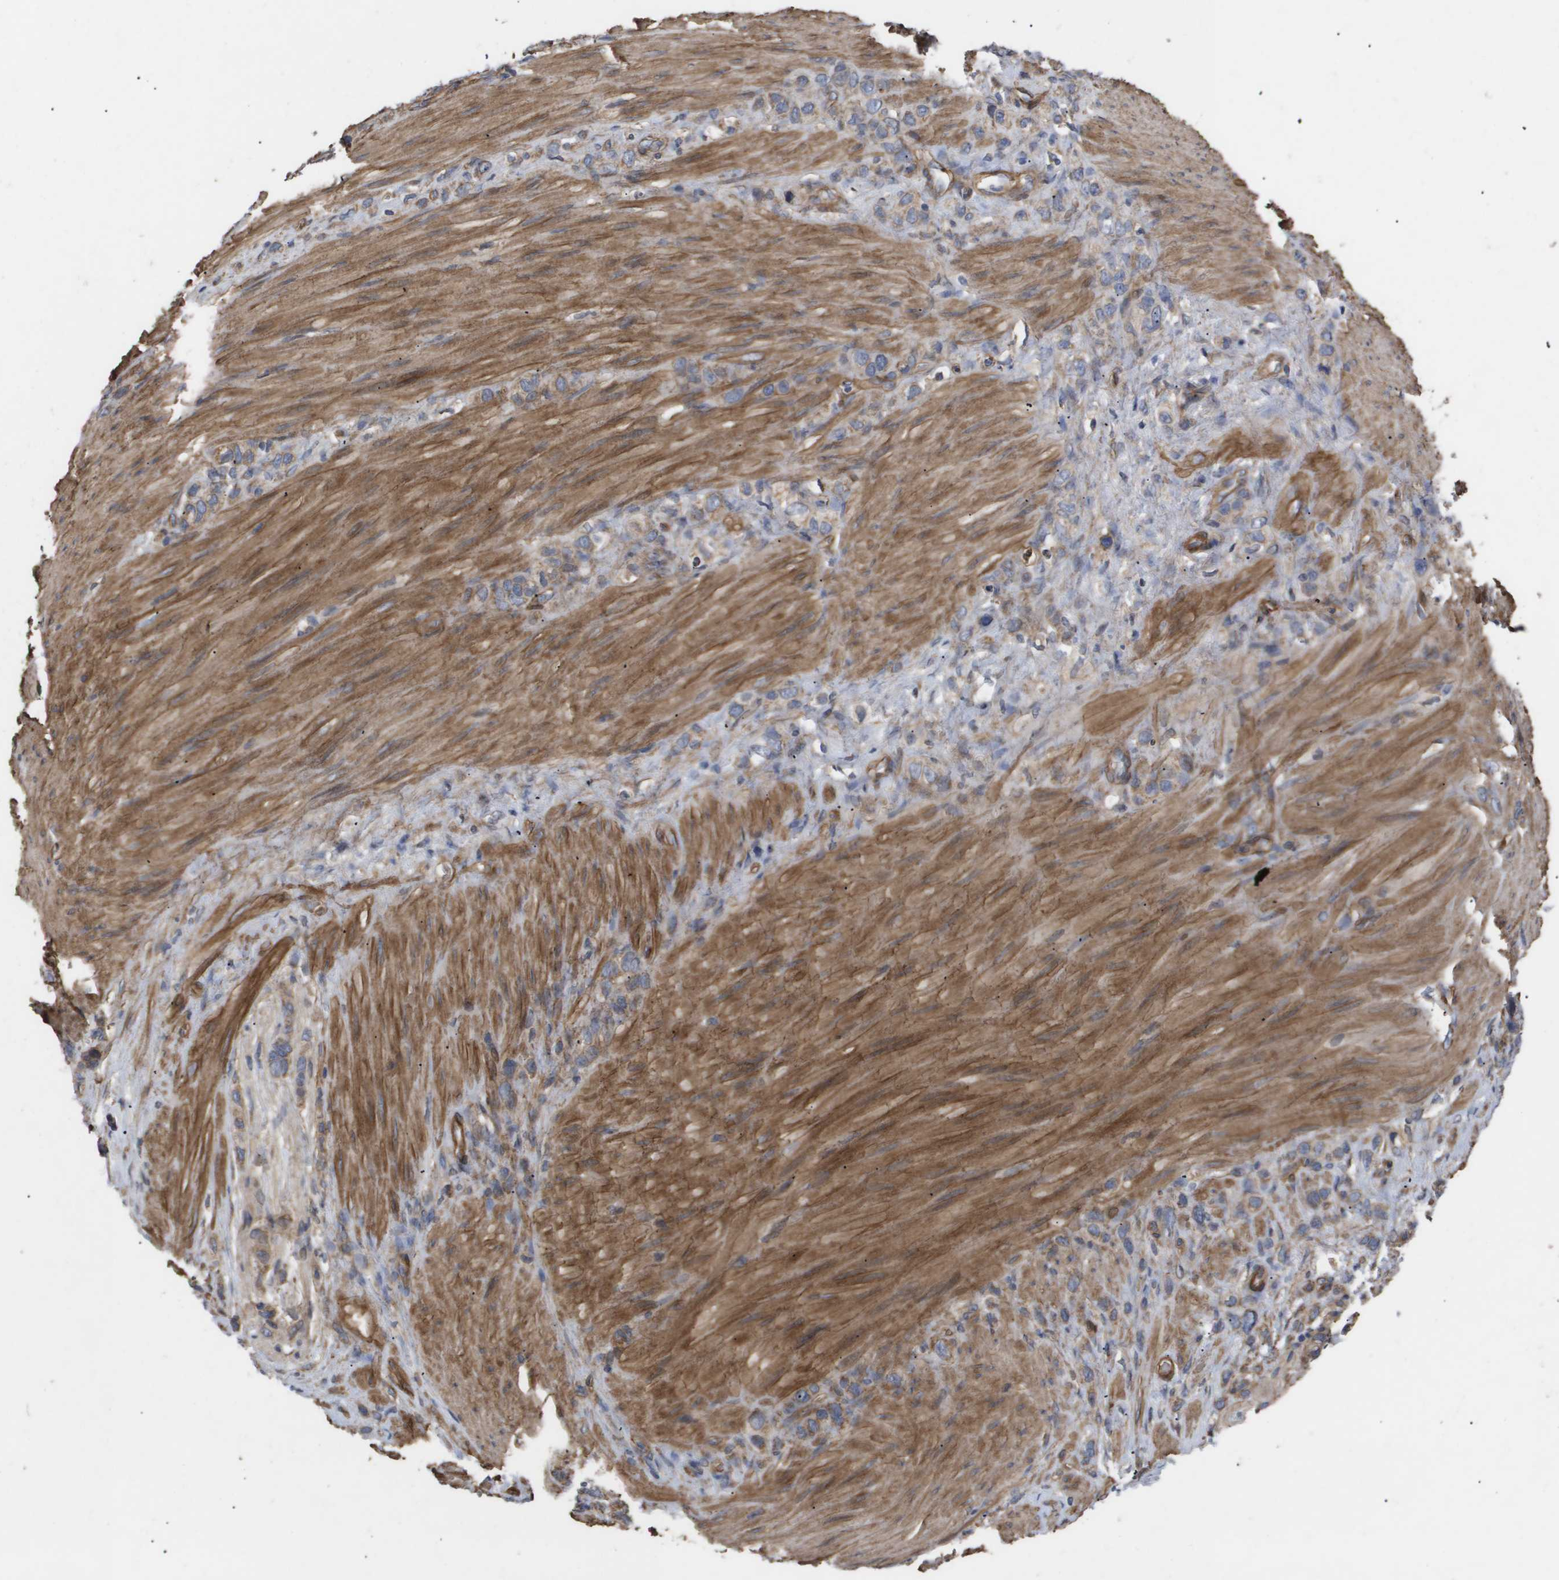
{"staining": {"intensity": "weak", "quantity": ">75%", "location": "cytoplasmic/membranous"}, "tissue": "stomach cancer", "cell_type": "Tumor cells", "image_type": "cancer", "snomed": [{"axis": "morphology", "description": "Adenocarcinoma, NOS"}, {"axis": "morphology", "description": "Adenocarcinoma, High grade"}, {"axis": "topography", "description": "Stomach, upper"}, {"axis": "topography", "description": "Stomach, lower"}], "caption": "Tumor cells reveal low levels of weak cytoplasmic/membranous staining in about >75% of cells in stomach cancer. The protein of interest is shown in brown color, while the nuclei are stained blue.", "gene": "TNS1", "patient": {"sex": "female", "age": 65}}